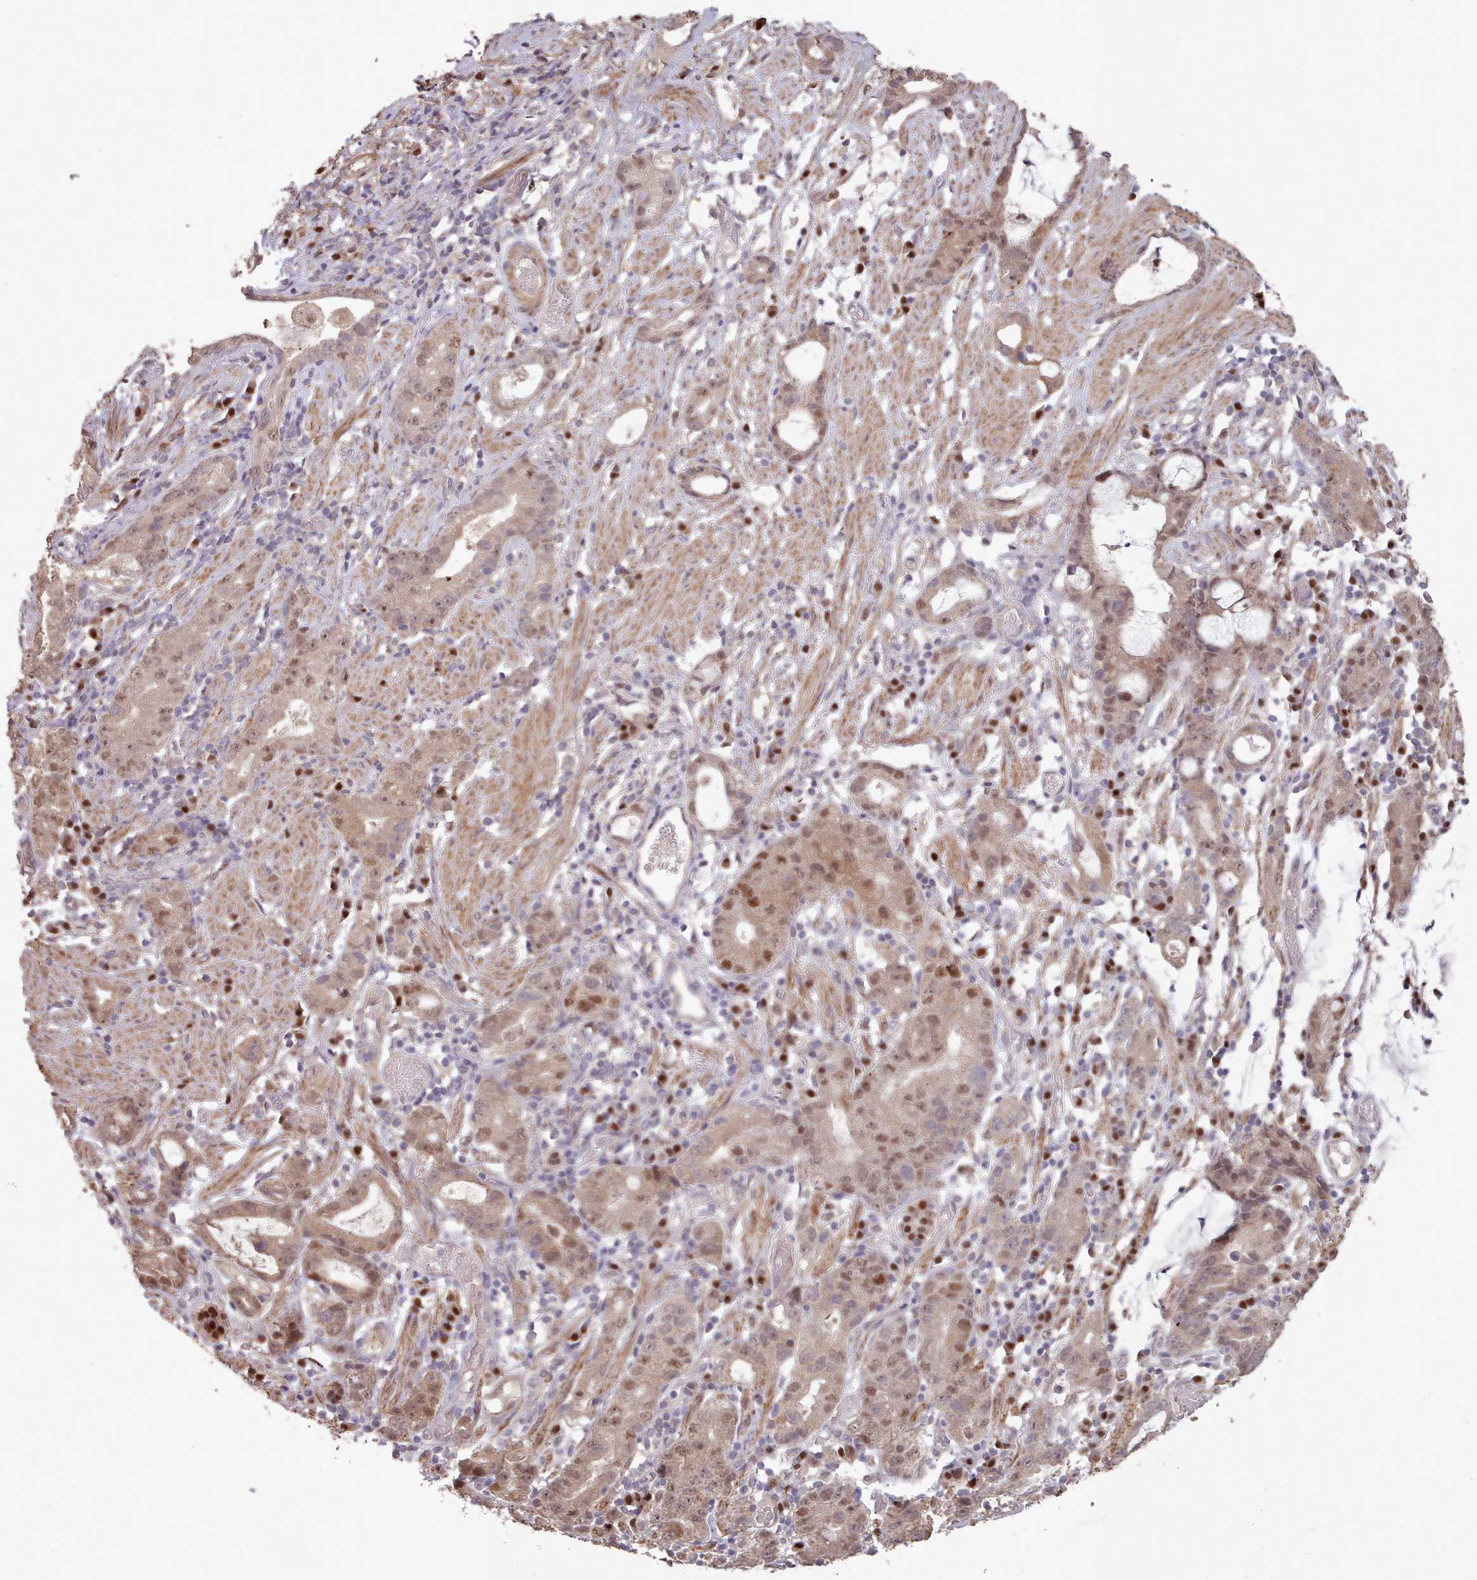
{"staining": {"intensity": "moderate", "quantity": ">75%", "location": "cytoplasmic/membranous,nuclear"}, "tissue": "stomach cancer", "cell_type": "Tumor cells", "image_type": "cancer", "snomed": [{"axis": "morphology", "description": "Adenocarcinoma, NOS"}, {"axis": "topography", "description": "Stomach"}], "caption": "The immunohistochemical stain shows moderate cytoplasmic/membranous and nuclear expression in tumor cells of adenocarcinoma (stomach) tissue.", "gene": "ERCC6L", "patient": {"sex": "male", "age": 55}}